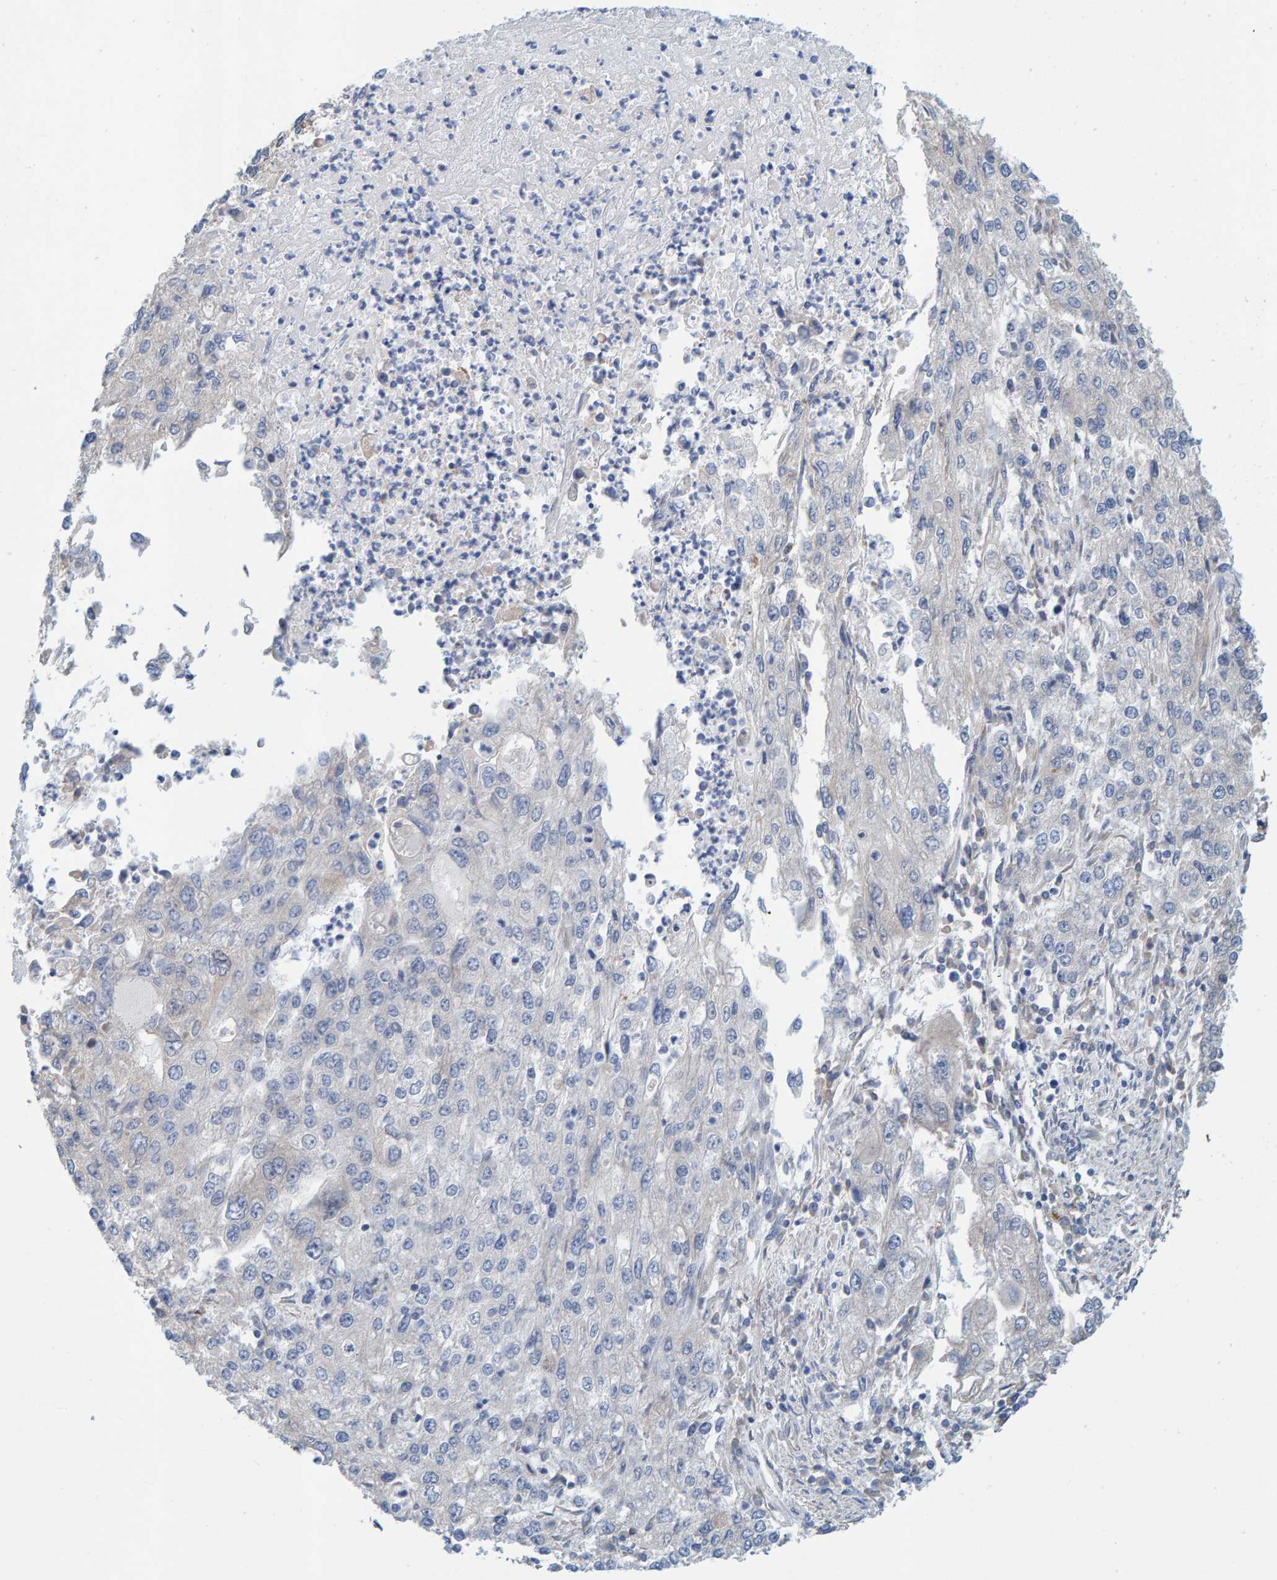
{"staining": {"intensity": "negative", "quantity": "none", "location": "none"}, "tissue": "endometrial cancer", "cell_type": "Tumor cells", "image_type": "cancer", "snomed": [{"axis": "morphology", "description": "Adenocarcinoma, NOS"}, {"axis": "topography", "description": "Endometrium"}], "caption": "Human endometrial adenocarcinoma stained for a protein using immunohistochemistry (IHC) reveals no staining in tumor cells.", "gene": "PRKD2", "patient": {"sex": "female", "age": 49}}